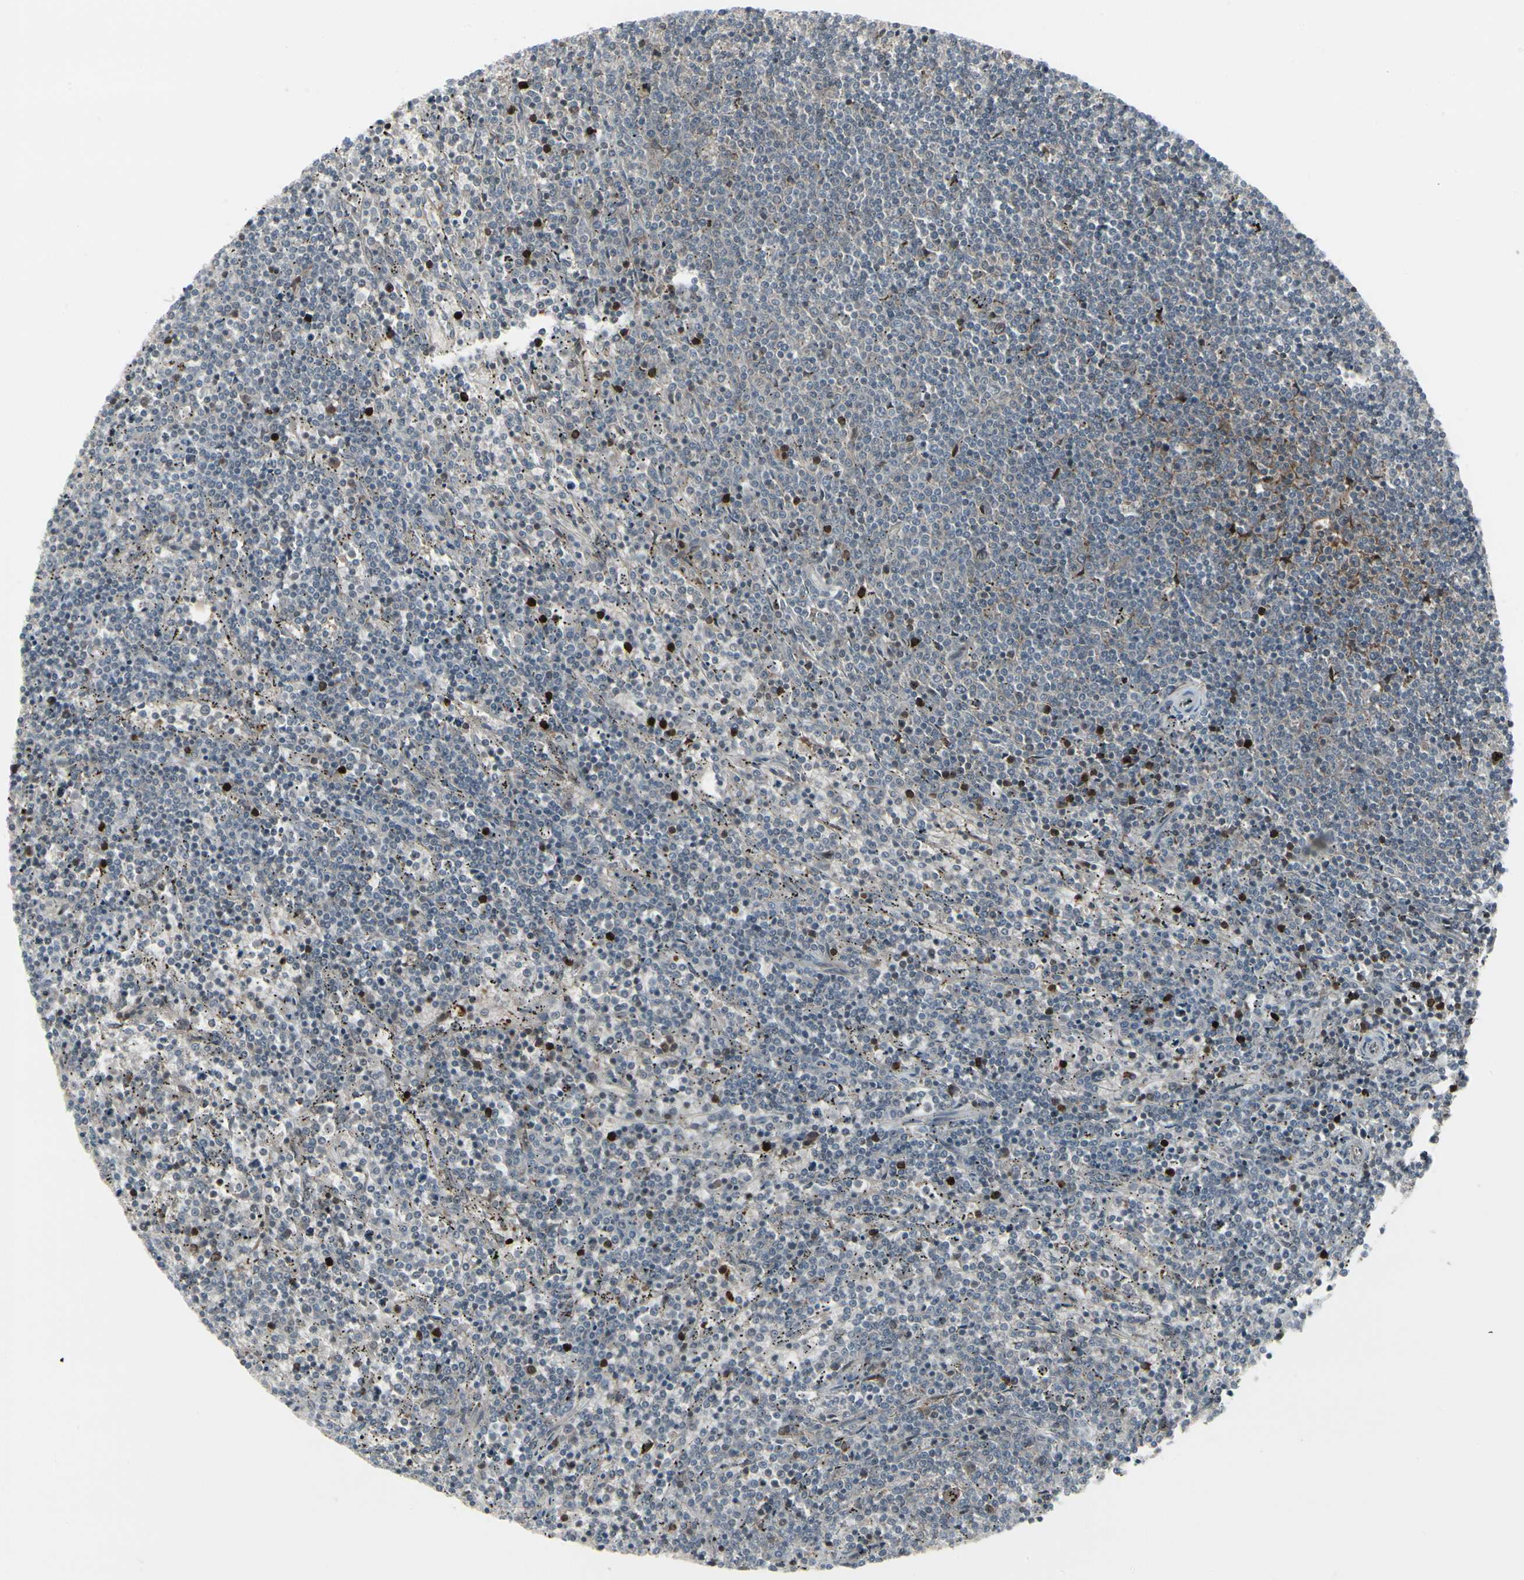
{"staining": {"intensity": "weak", "quantity": "<25%", "location": "cytoplasmic/membranous"}, "tissue": "lymphoma", "cell_type": "Tumor cells", "image_type": "cancer", "snomed": [{"axis": "morphology", "description": "Malignant lymphoma, non-Hodgkin's type, Low grade"}, {"axis": "topography", "description": "Spleen"}], "caption": "Immunohistochemistry (IHC) micrograph of neoplastic tissue: lymphoma stained with DAB (3,3'-diaminobenzidine) reveals no significant protein positivity in tumor cells.", "gene": "IGFBP6", "patient": {"sex": "female", "age": 50}}